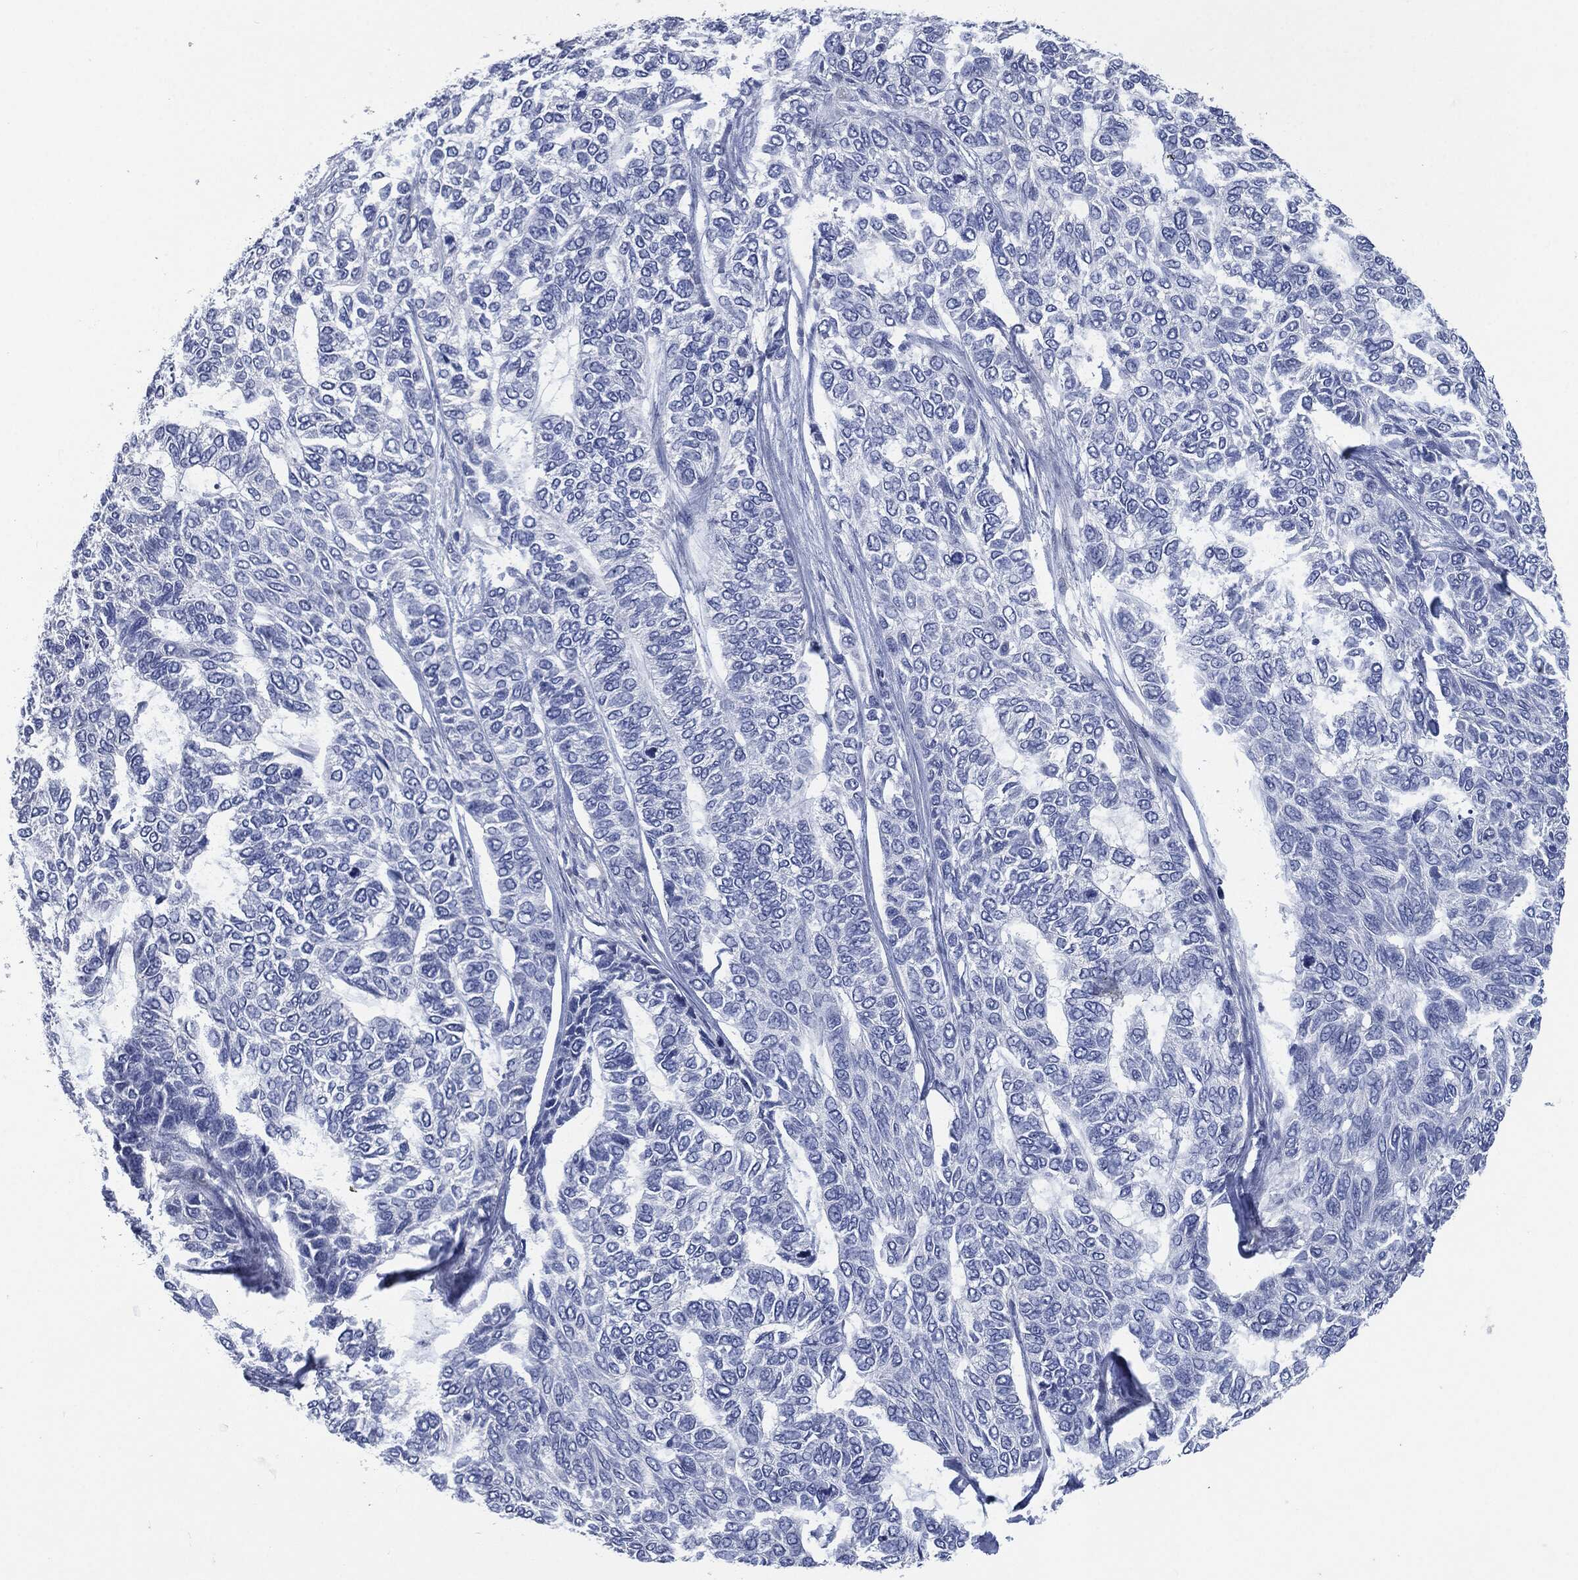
{"staining": {"intensity": "negative", "quantity": "none", "location": "none"}, "tissue": "skin cancer", "cell_type": "Tumor cells", "image_type": "cancer", "snomed": [{"axis": "morphology", "description": "Basal cell carcinoma"}, {"axis": "topography", "description": "Skin"}], "caption": "IHC micrograph of basal cell carcinoma (skin) stained for a protein (brown), which displays no positivity in tumor cells.", "gene": "CD27", "patient": {"sex": "female", "age": 65}}